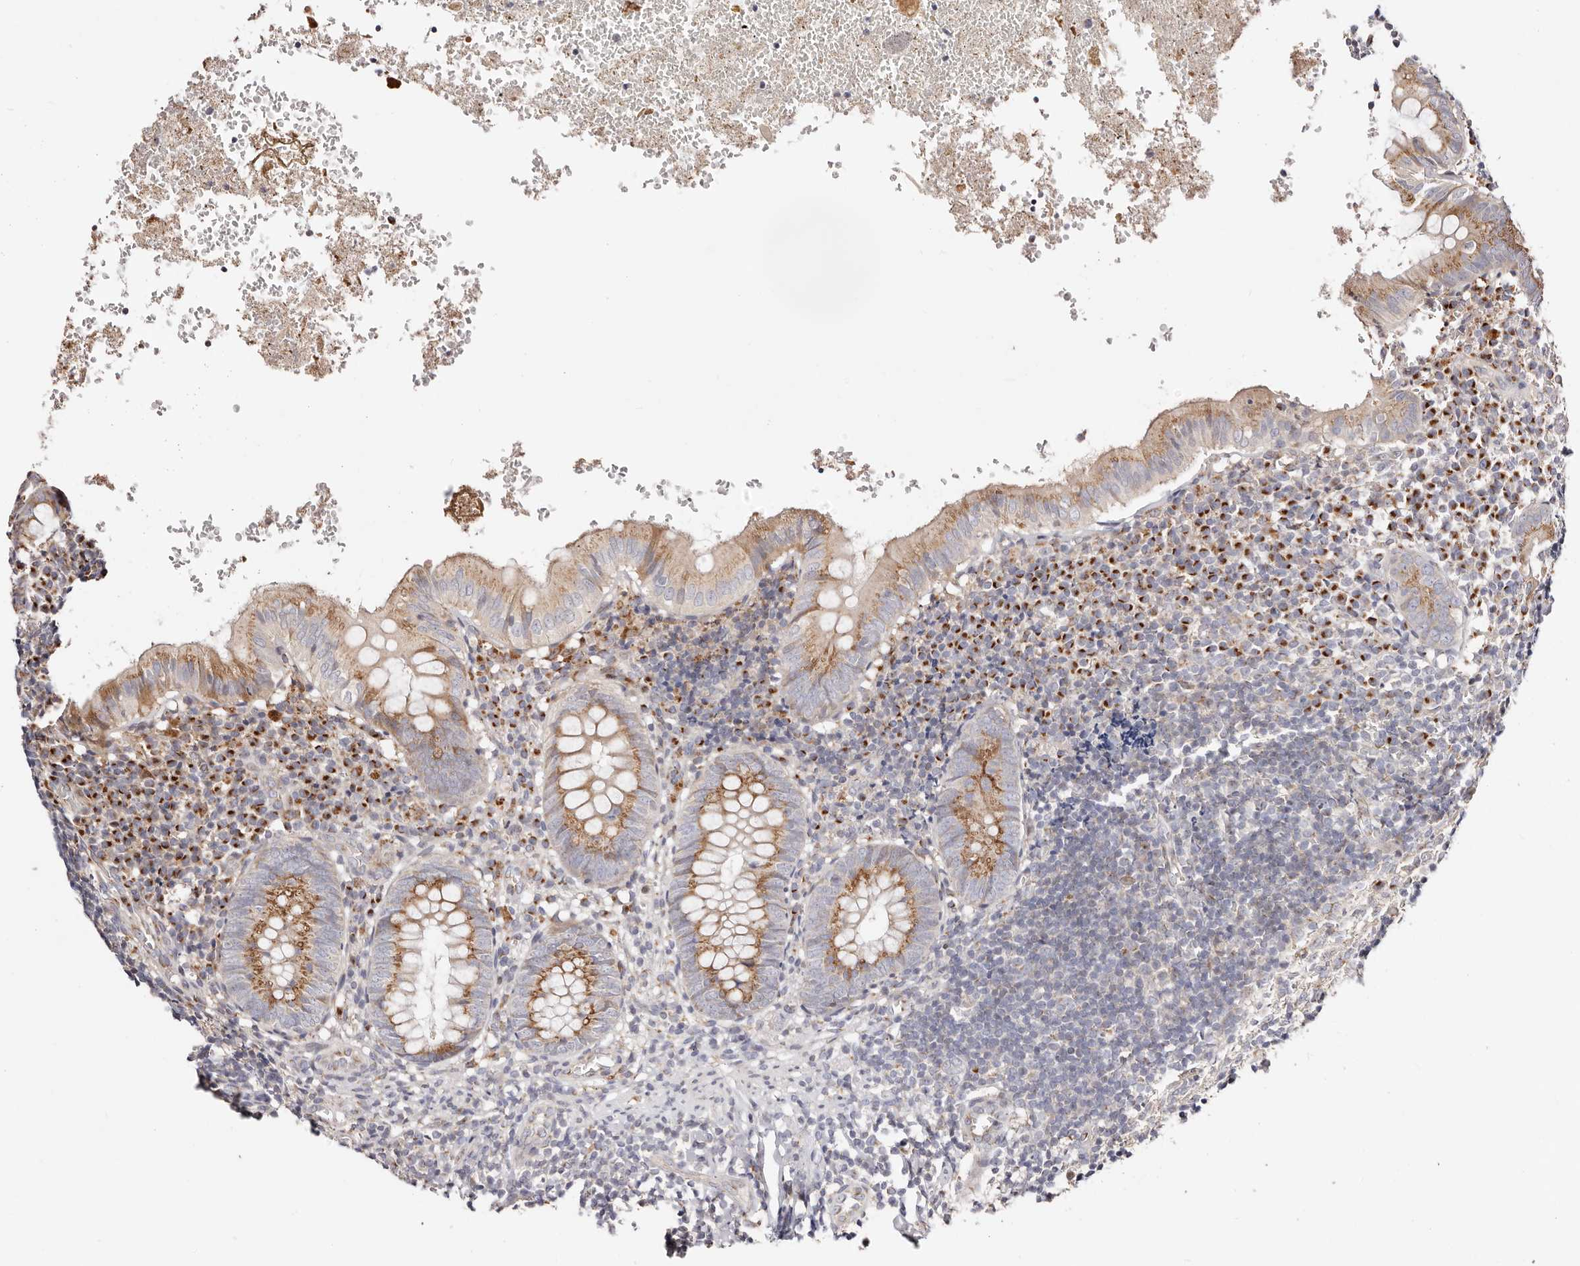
{"staining": {"intensity": "moderate", "quantity": ">75%", "location": "cytoplasmic/membranous"}, "tissue": "appendix", "cell_type": "Glandular cells", "image_type": "normal", "snomed": [{"axis": "morphology", "description": "Normal tissue, NOS"}, {"axis": "topography", "description": "Appendix"}], "caption": "This photomicrograph demonstrates normal appendix stained with immunohistochemistry (IHC) to label a protein in brown. The cytoplasmic/membranous of glandular cells show moderate positivity for the protein. Nuclei are counter-stained blue.", "gene": "MAPK6", "patient": {"sex": "male", "age": 8}}